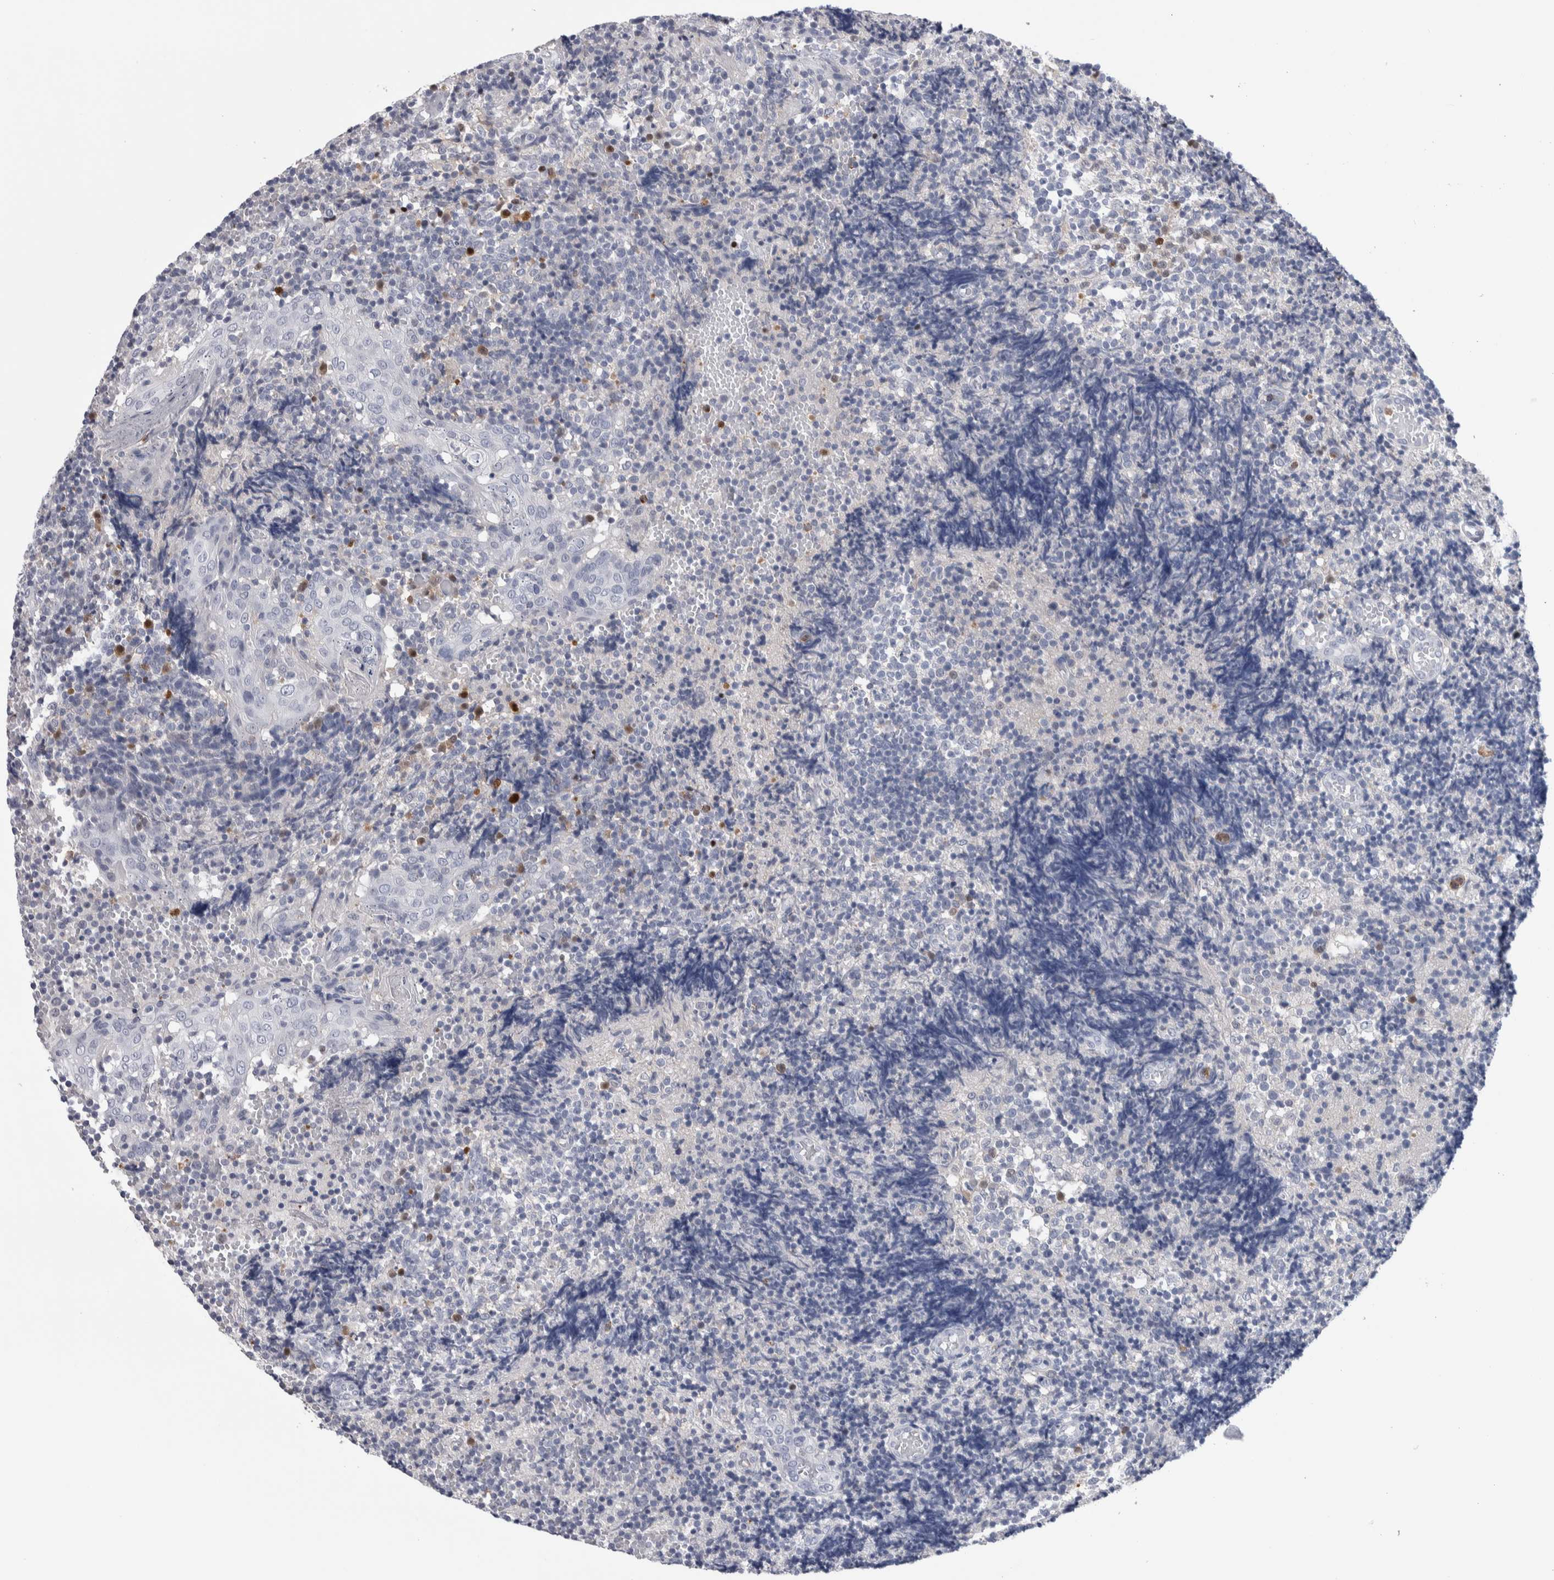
{"staining": {"intensity": "negative", "quantity": "none", "location": "none"}, "tissue": "tonsil", "cell_type": "Germinal center cells", "image_type": "normal", "snomed": [{"axis": "morphology", "description": "Normal tissue, NOS"}, {"axis": "topography", "description": "Tonsil"}], "caption": "A histopathology image of tonsil stained for a protein shows no brown staining in germinal center cells. (IHC, brightfield microscopy, high magnification).", "gene": "LURAP1L", "patient": {"sex": "female", "age": 19}}